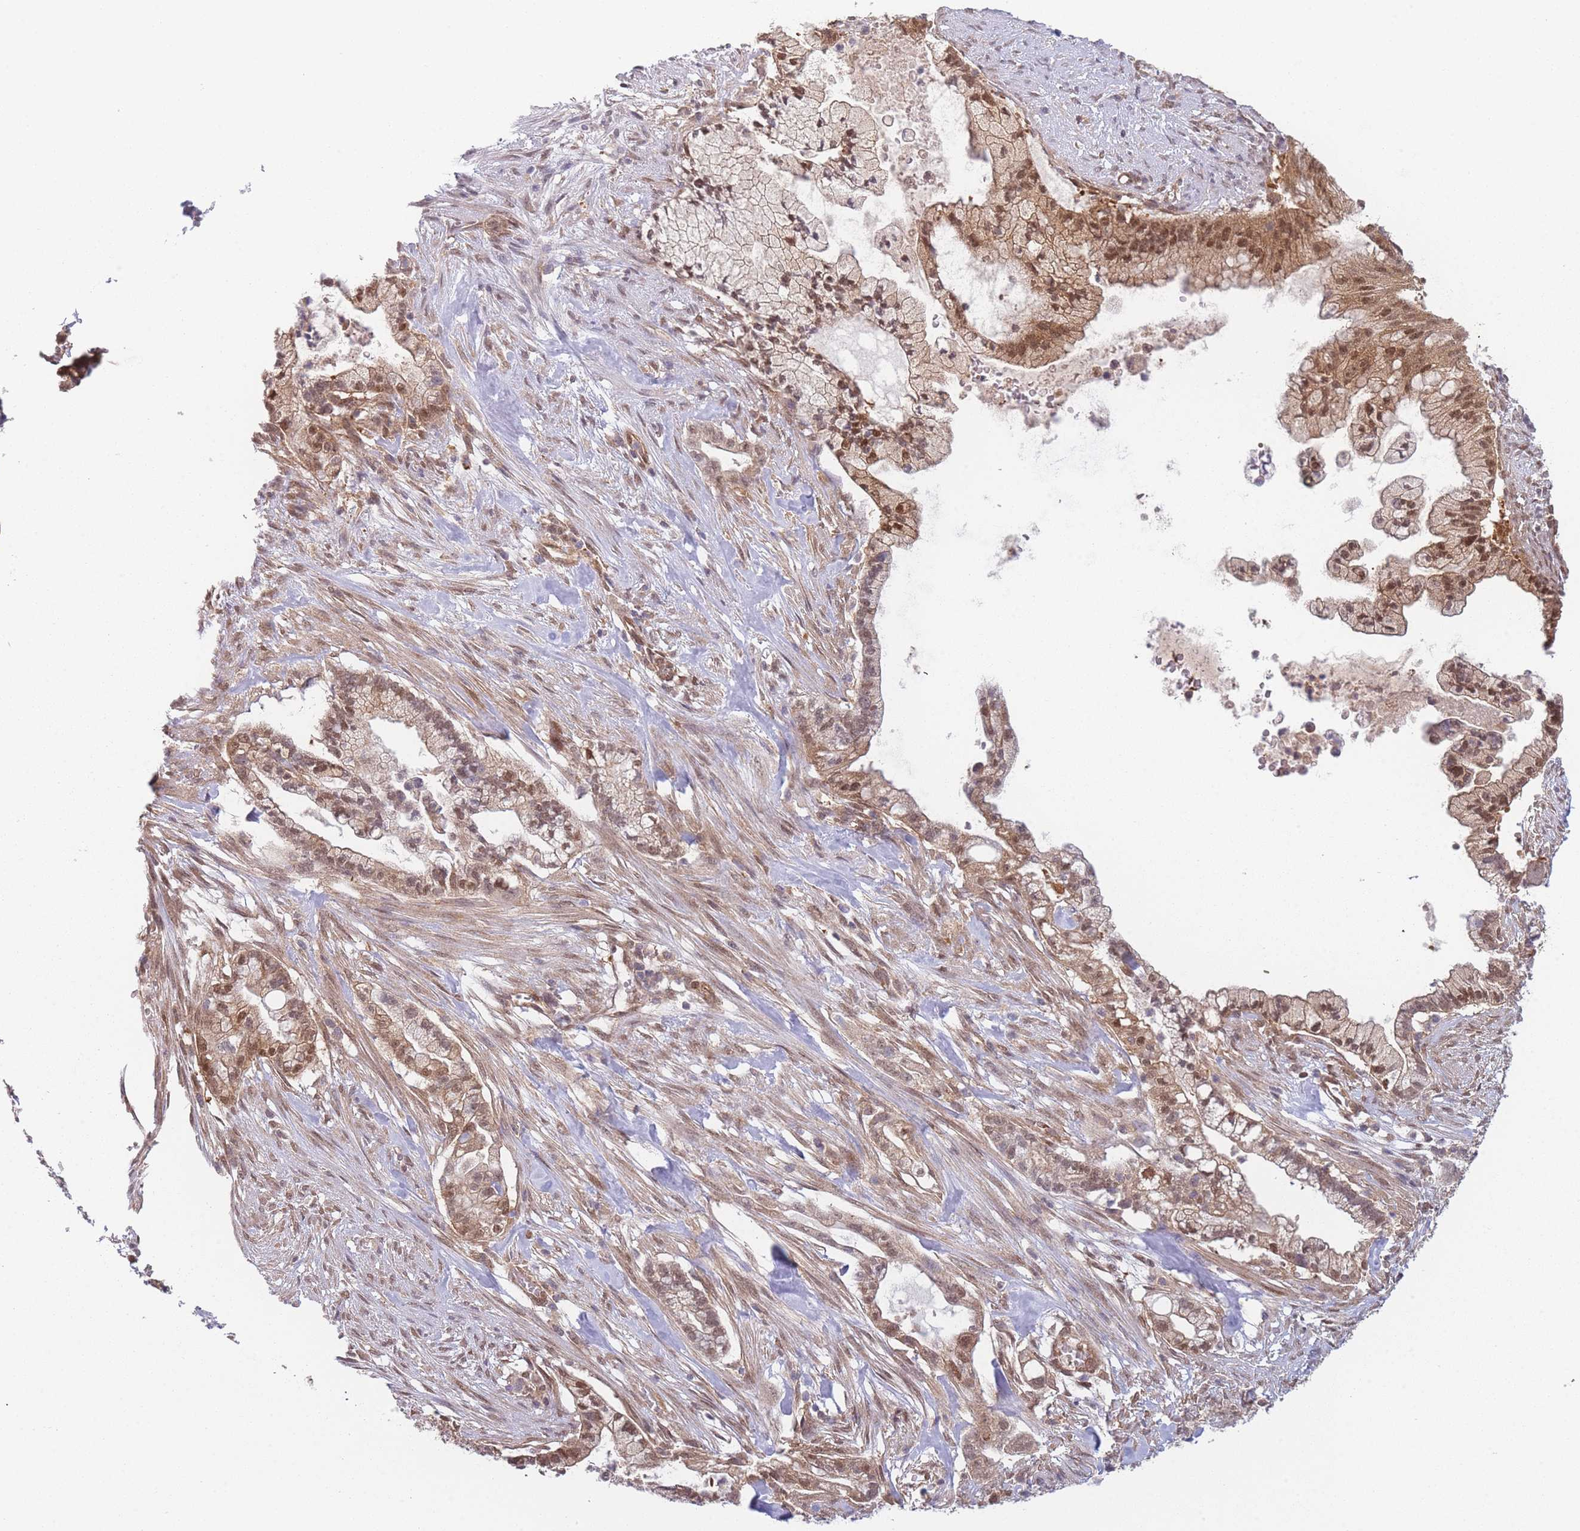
{"staining": {"intensity": "moderate", "quantity": ">75%", "location": "cytoplasmic/membranous,nuclear"}, "tissue": "pancreatic cancer", "cell_type": "Tumor cells", "image_type": "cancer", "snomed": [{"axis": "morphology", "description": "Adenocarcinoma, NOS"}, {"axis": "topography", "description": "Pancreas"}], "caption": "Human adenocarcinoma (pancreatic) stained with a protein marker shows moderate staining in tumor cells.", "gene": "MRI1", "patient": {"sex": "male", "age": 44}}